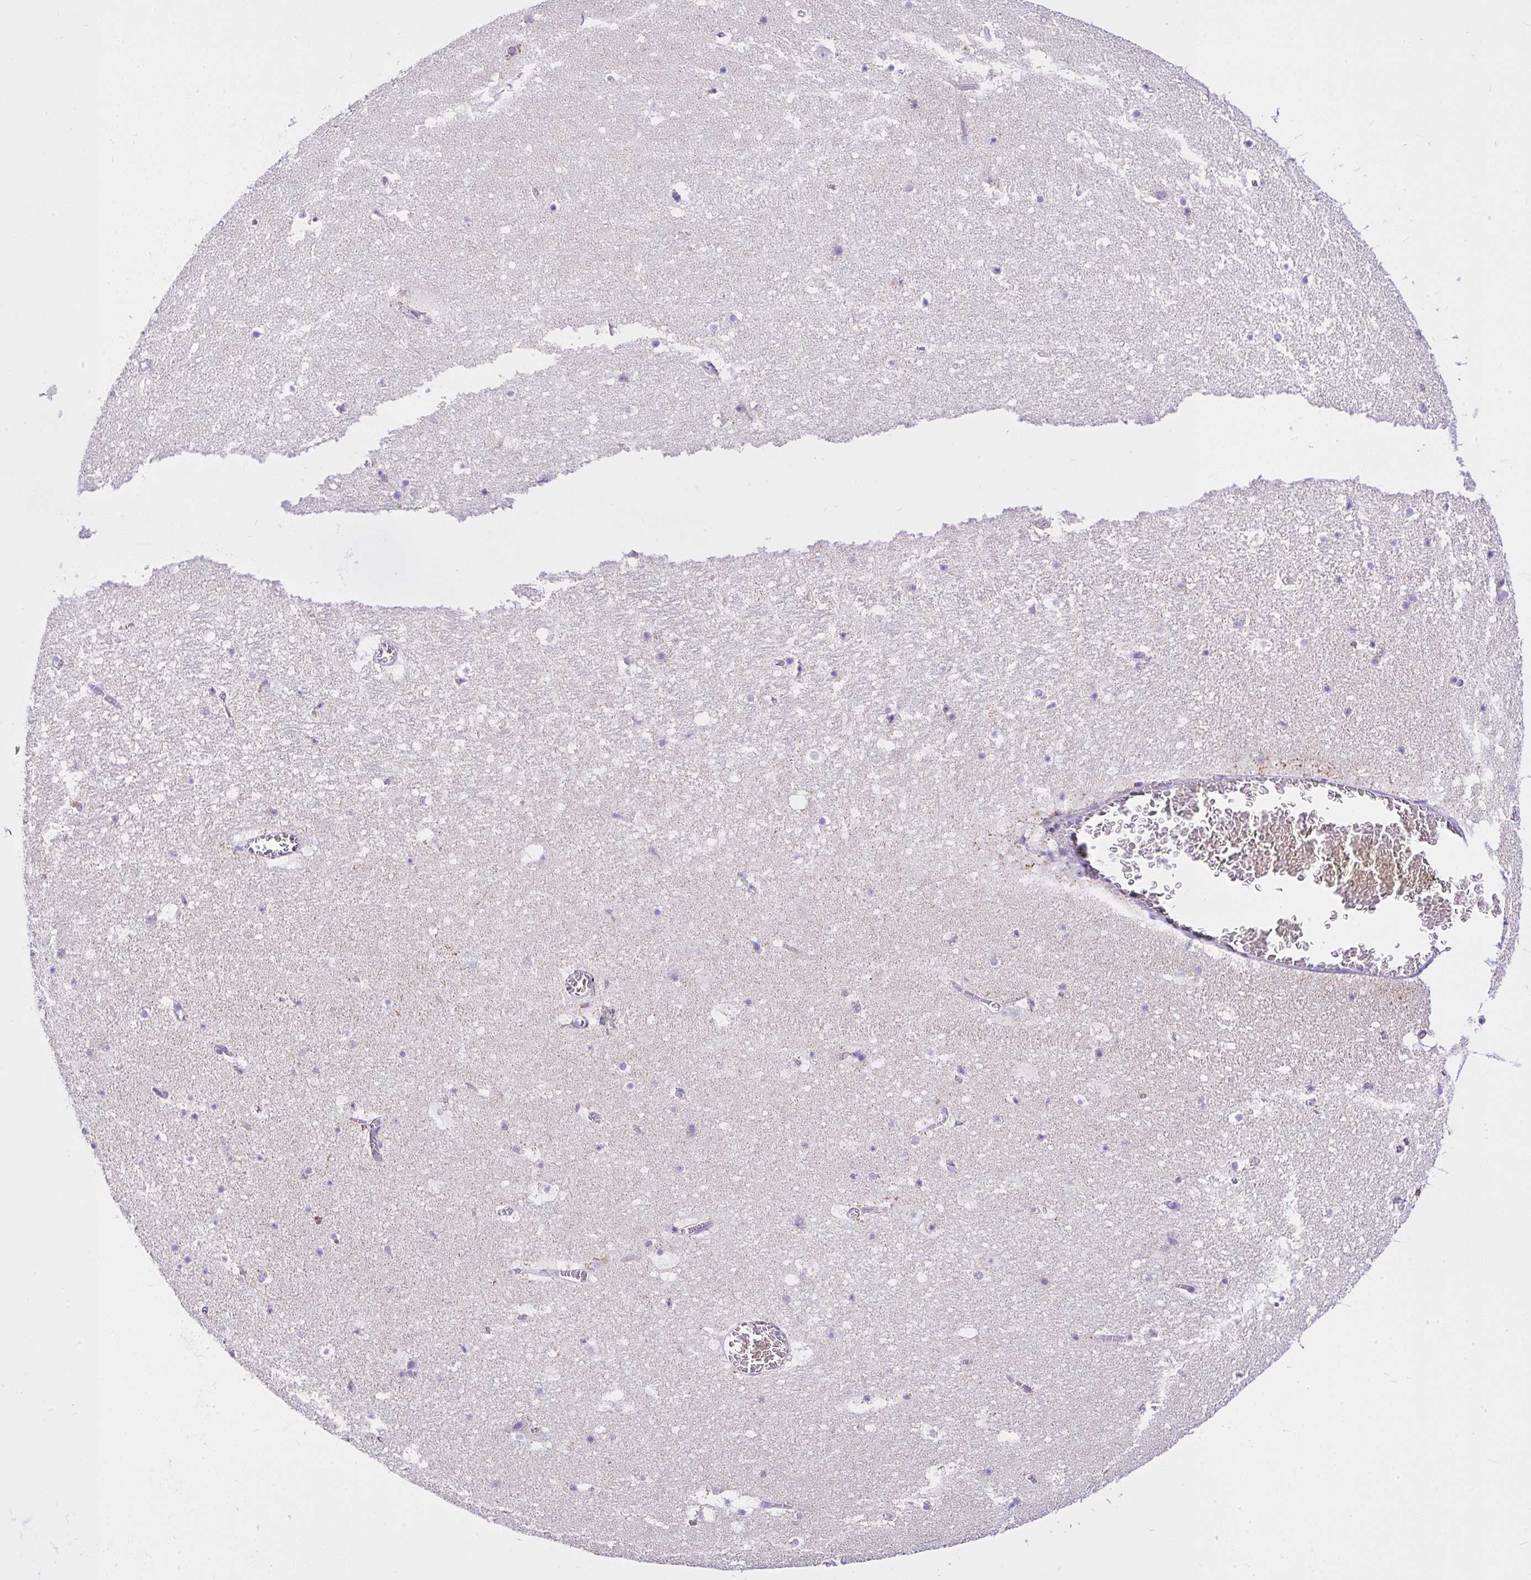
{"staining": {"intensity": "negative", "quantity": "none", "location": "none"}, "tissue": "hippocampus", "cell_type": "Glial cells", "image_type": "normal", "snomed": [{"axis": "morphology", "description": "Normal tissue, NOS"}, {"axis": "topography", "description": "Hippocampus"}], "caption": "Glial cells show no significant protein staining in normal hippocampus.", "gene": "SLC13A1", "patient": {"sex": "female", "age": 42}}